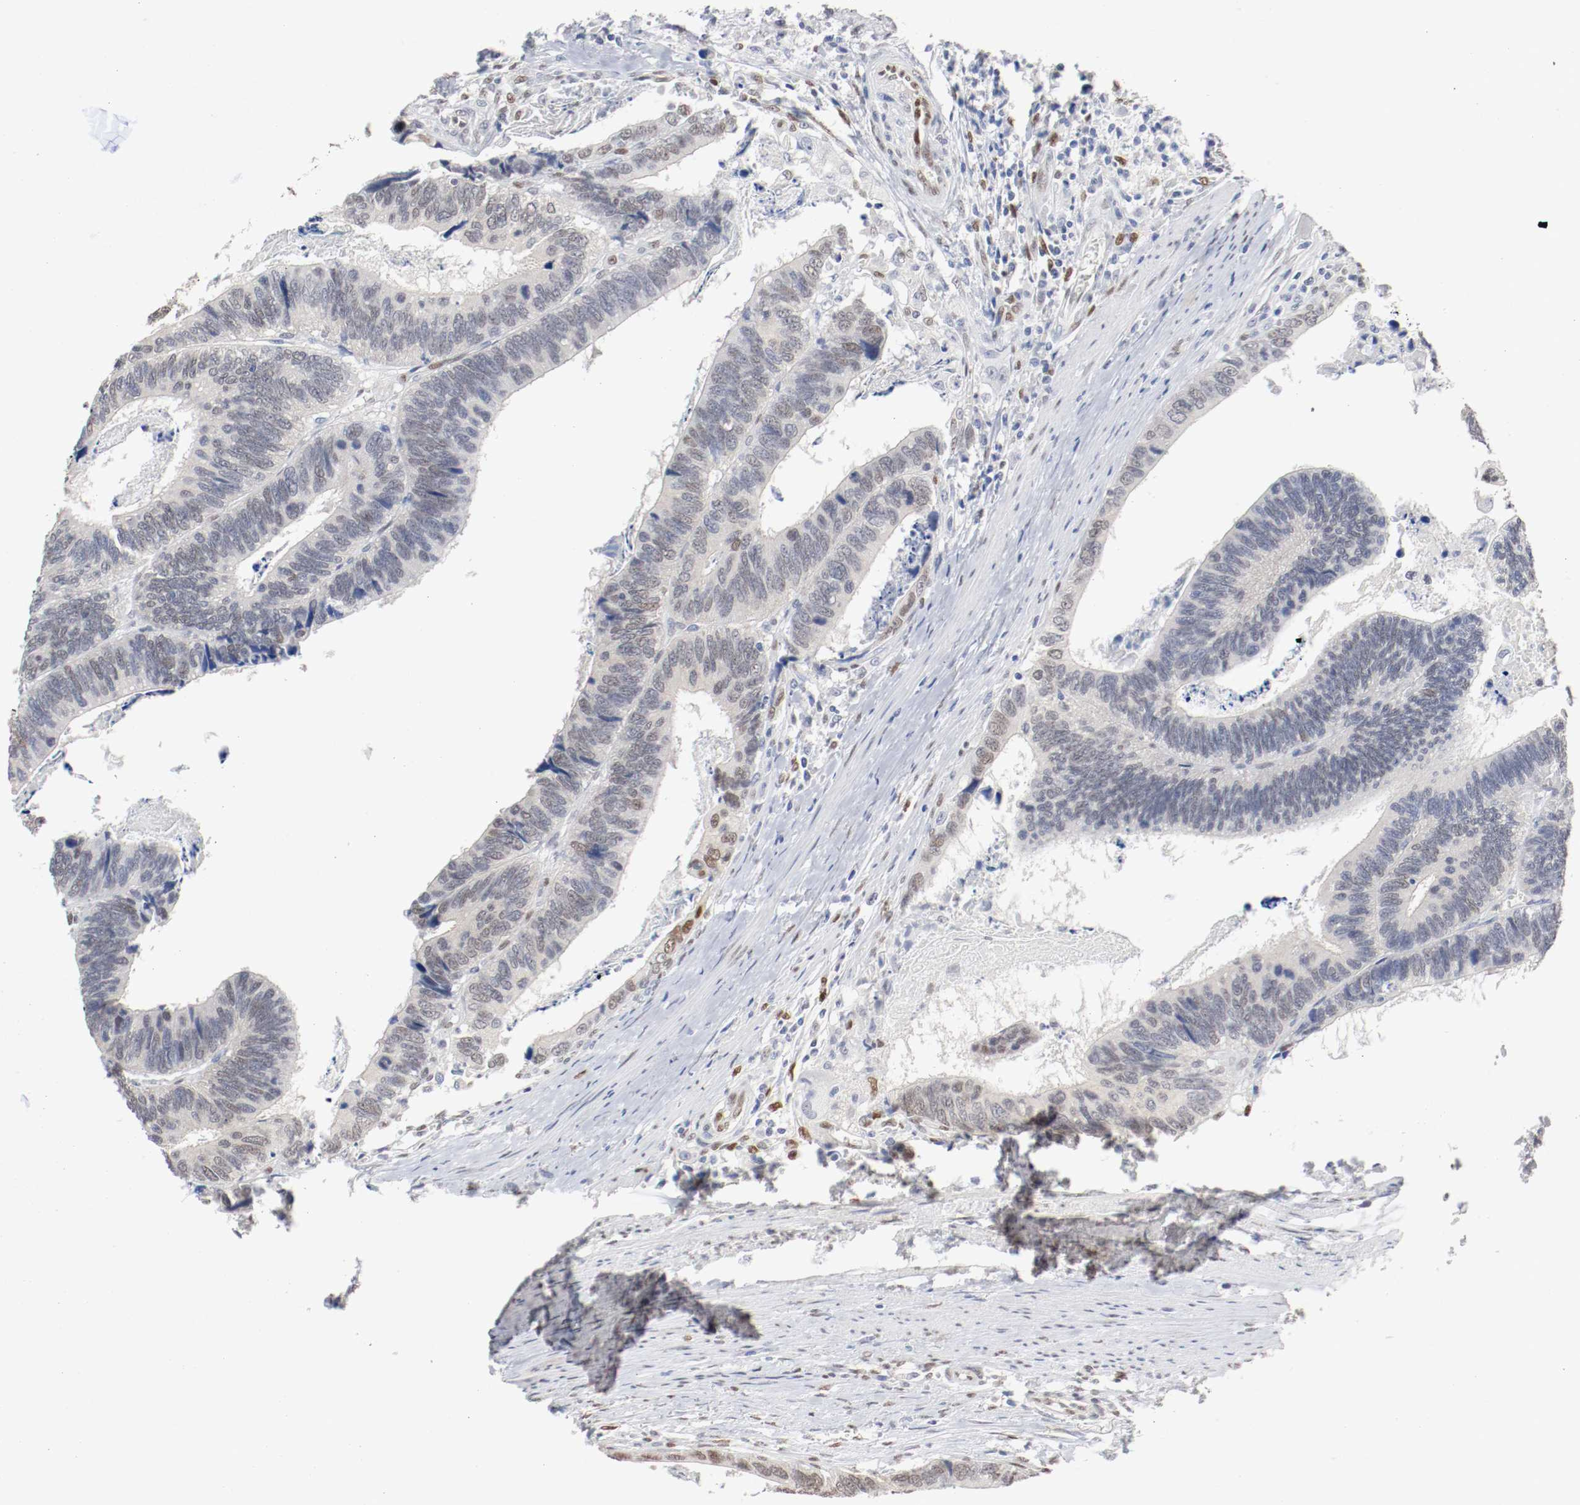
{"staining": {"intensity": "moderate", "quantity": "<25%", "location": "nuclear"}, "tissue": "colorectal cancer", "cell_type": "Tumor cells", "image_type": "cancer", "snomed": [{"axis": "morphology", "description": "Adenocarcinoma, NOS"}, {"axis": "topography", "description": "Colon"}], "caption": "Colorectal adenocarcinoma stained with a brown dye reveals moderate nuclear positive positivity in approximately <25% of tumor cells.", "gene": "FOSL2", "patient": {"sex": "male", "age": 72}}